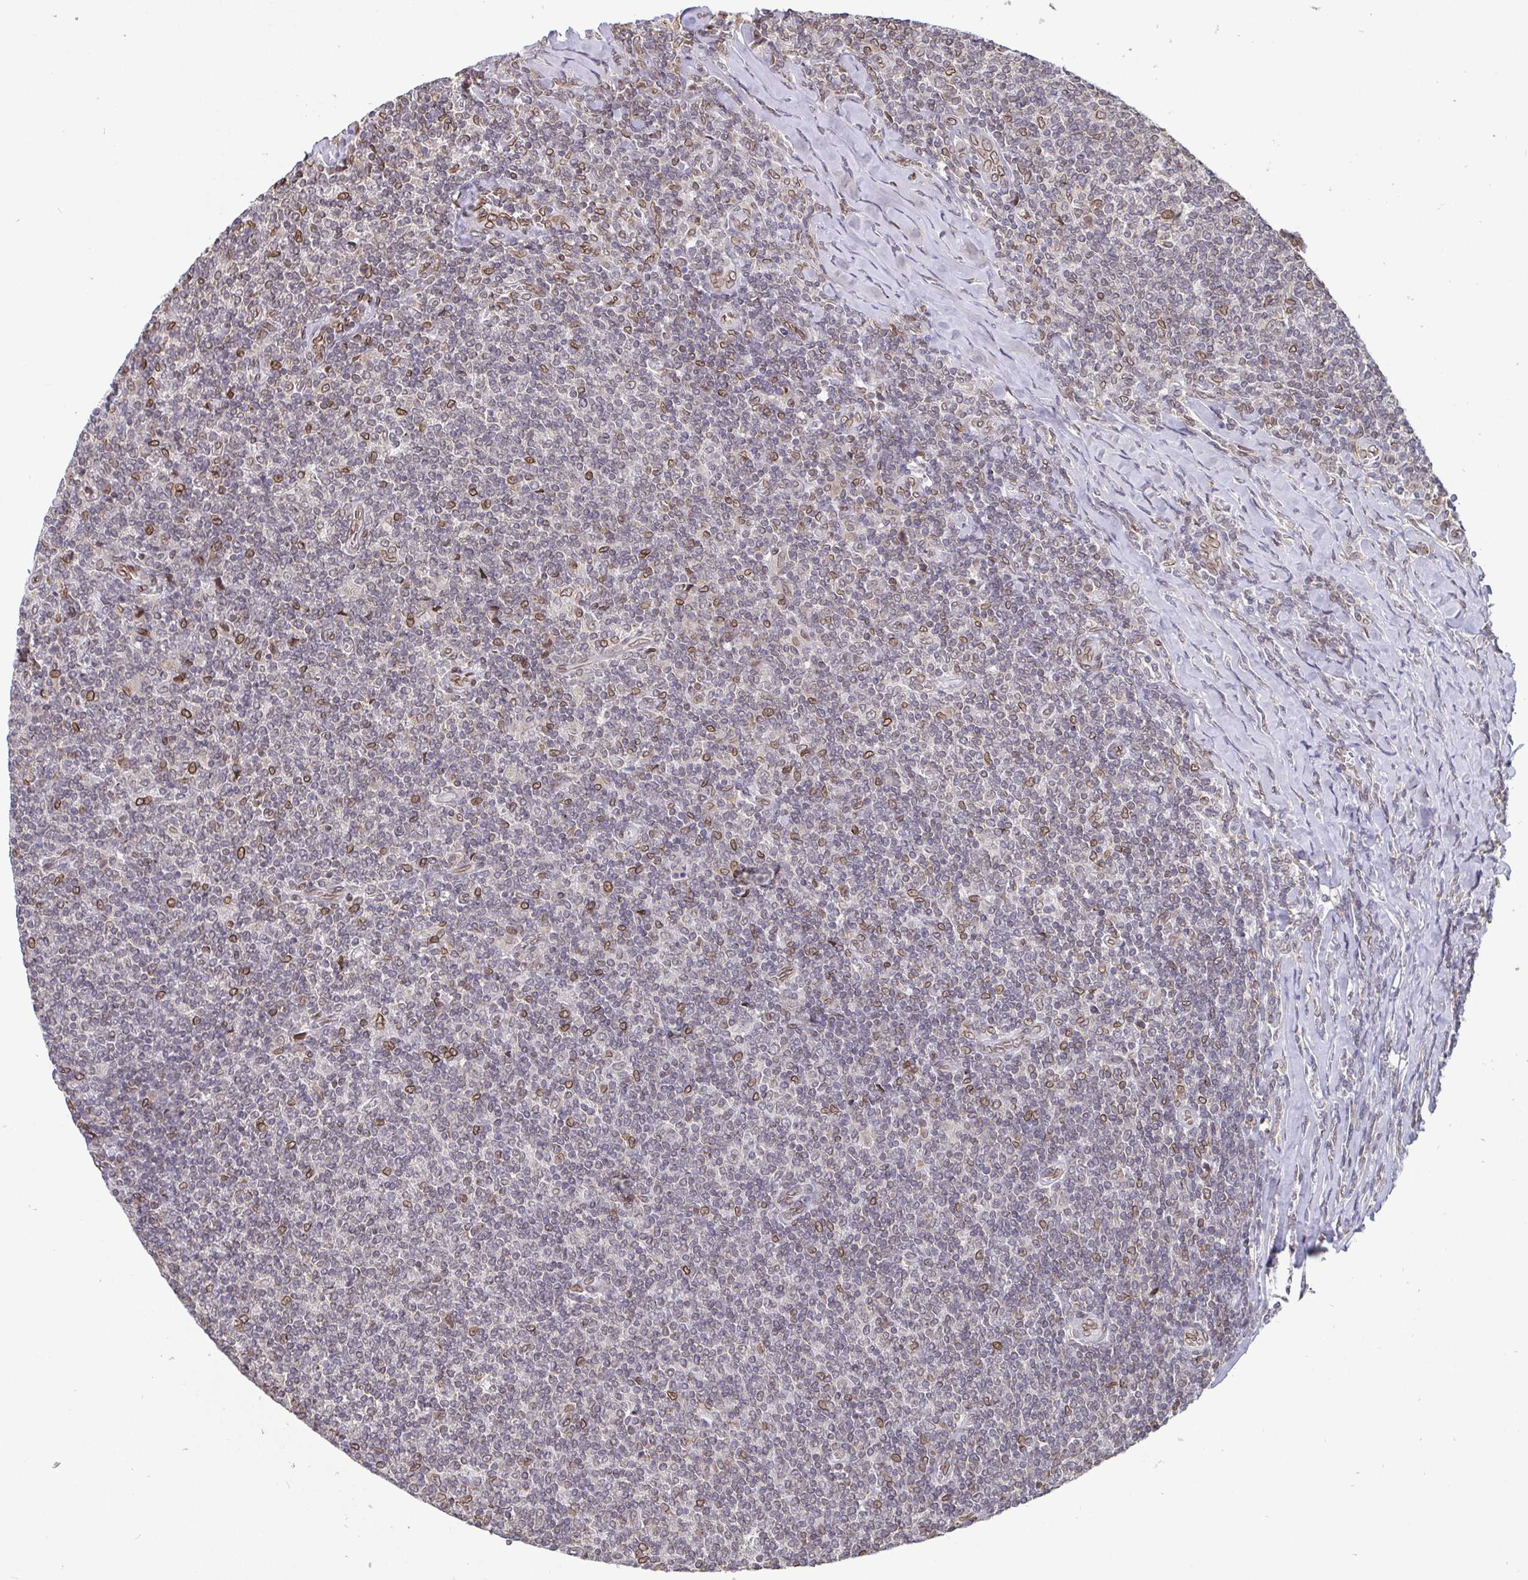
{"staining": {"intensity": "negative", "quantity": "none", "location": "none"}, "tissue": "lymphoma", "cell_type": "Tumor cells", "image_type": "cancer", "snomed": [{"axis": "morphology", "description": "Malignant lymphoma, non-Hodgkin's type, Low grade"}, {"axis": "topography", "description": "Lymph node"}], "caption": "Micrograph shows no protein expression in tumor cells of lymphoma tissue.", "gene": "EMD", "patient": {"sex": "male", "age": 52}}